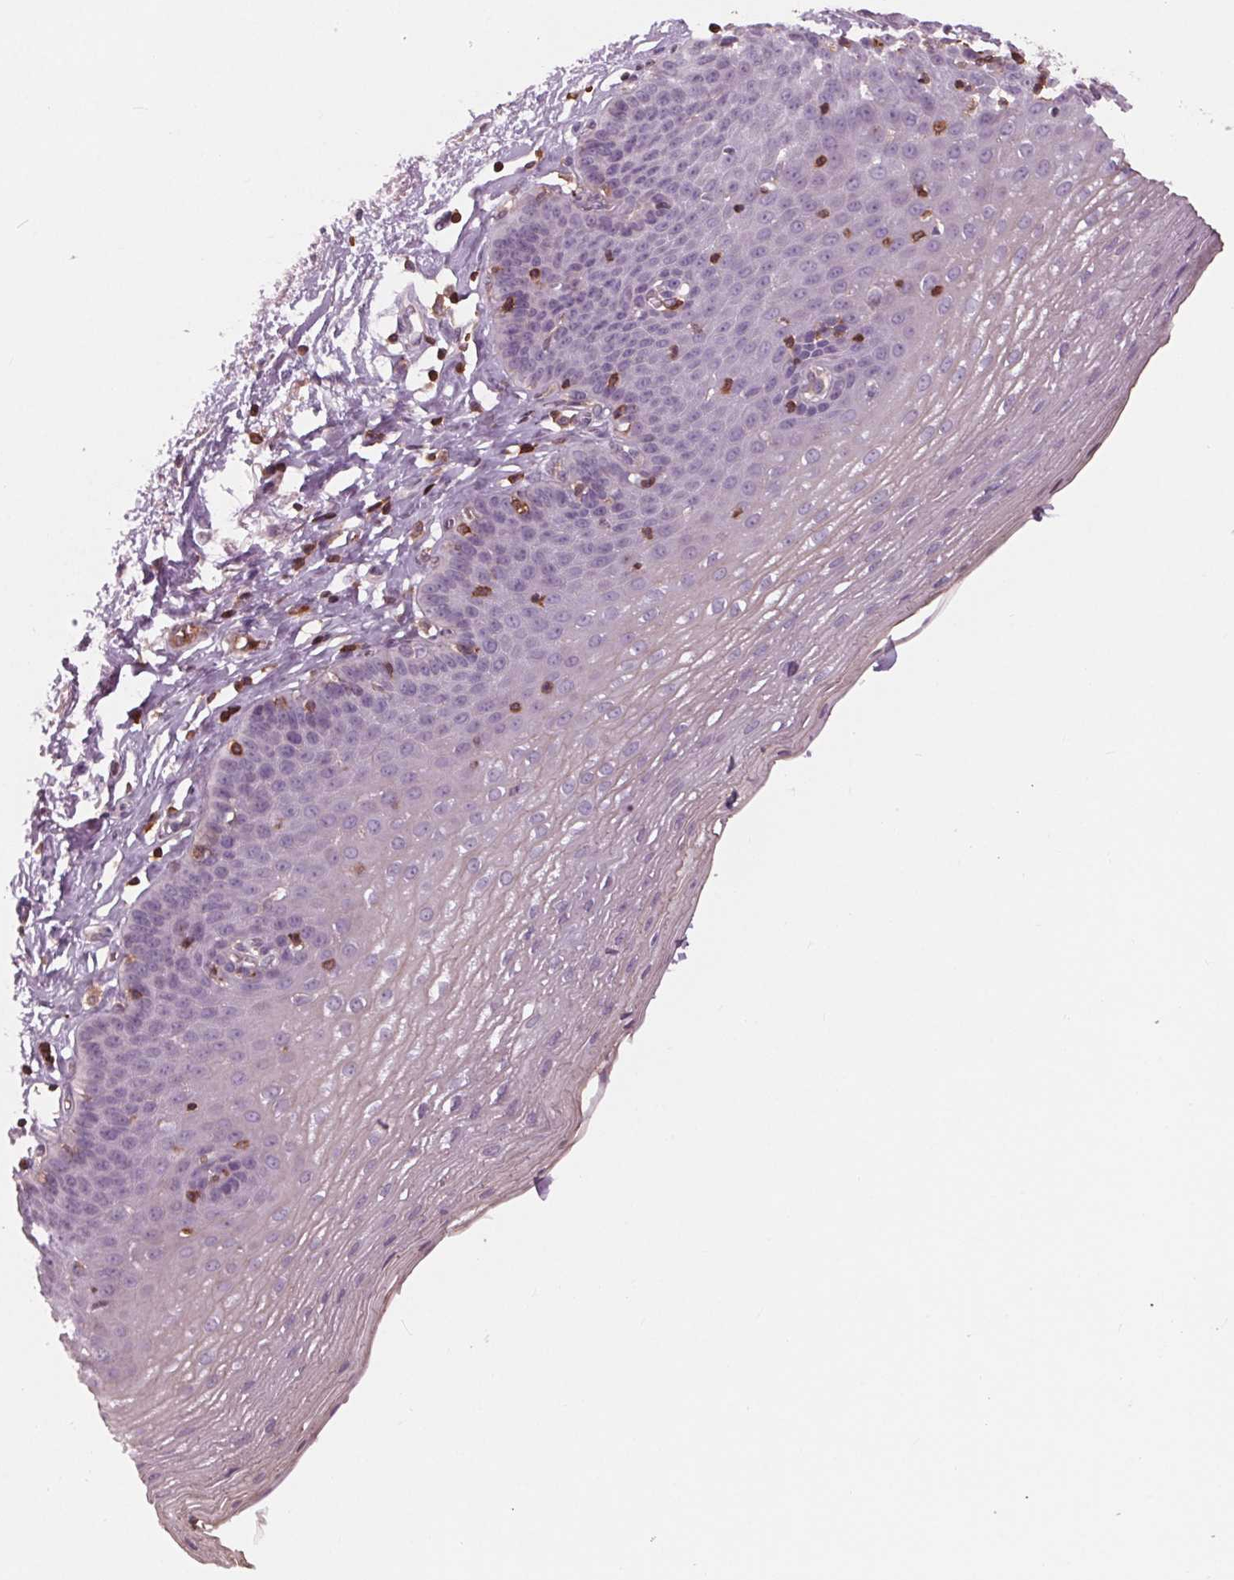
{"staining": {"intensity": "negative", "quantity": "none", "location": "none"}, "tissue": "esophagus", "cell_type": "Squamous epithelial cells", "image_type": "normal", "snomed": [{"axis": "morphology", "description": "Normal tissue, NOS"}, {"axis": "topography", "description": "Esophagus"}], "caption": "Immunohistochemical staining of benign human esophagus shows no significant expression in squamous epithelial cells.", "gene": "ARHGAP25", "patient": {"sex": "female", "age": 81}}